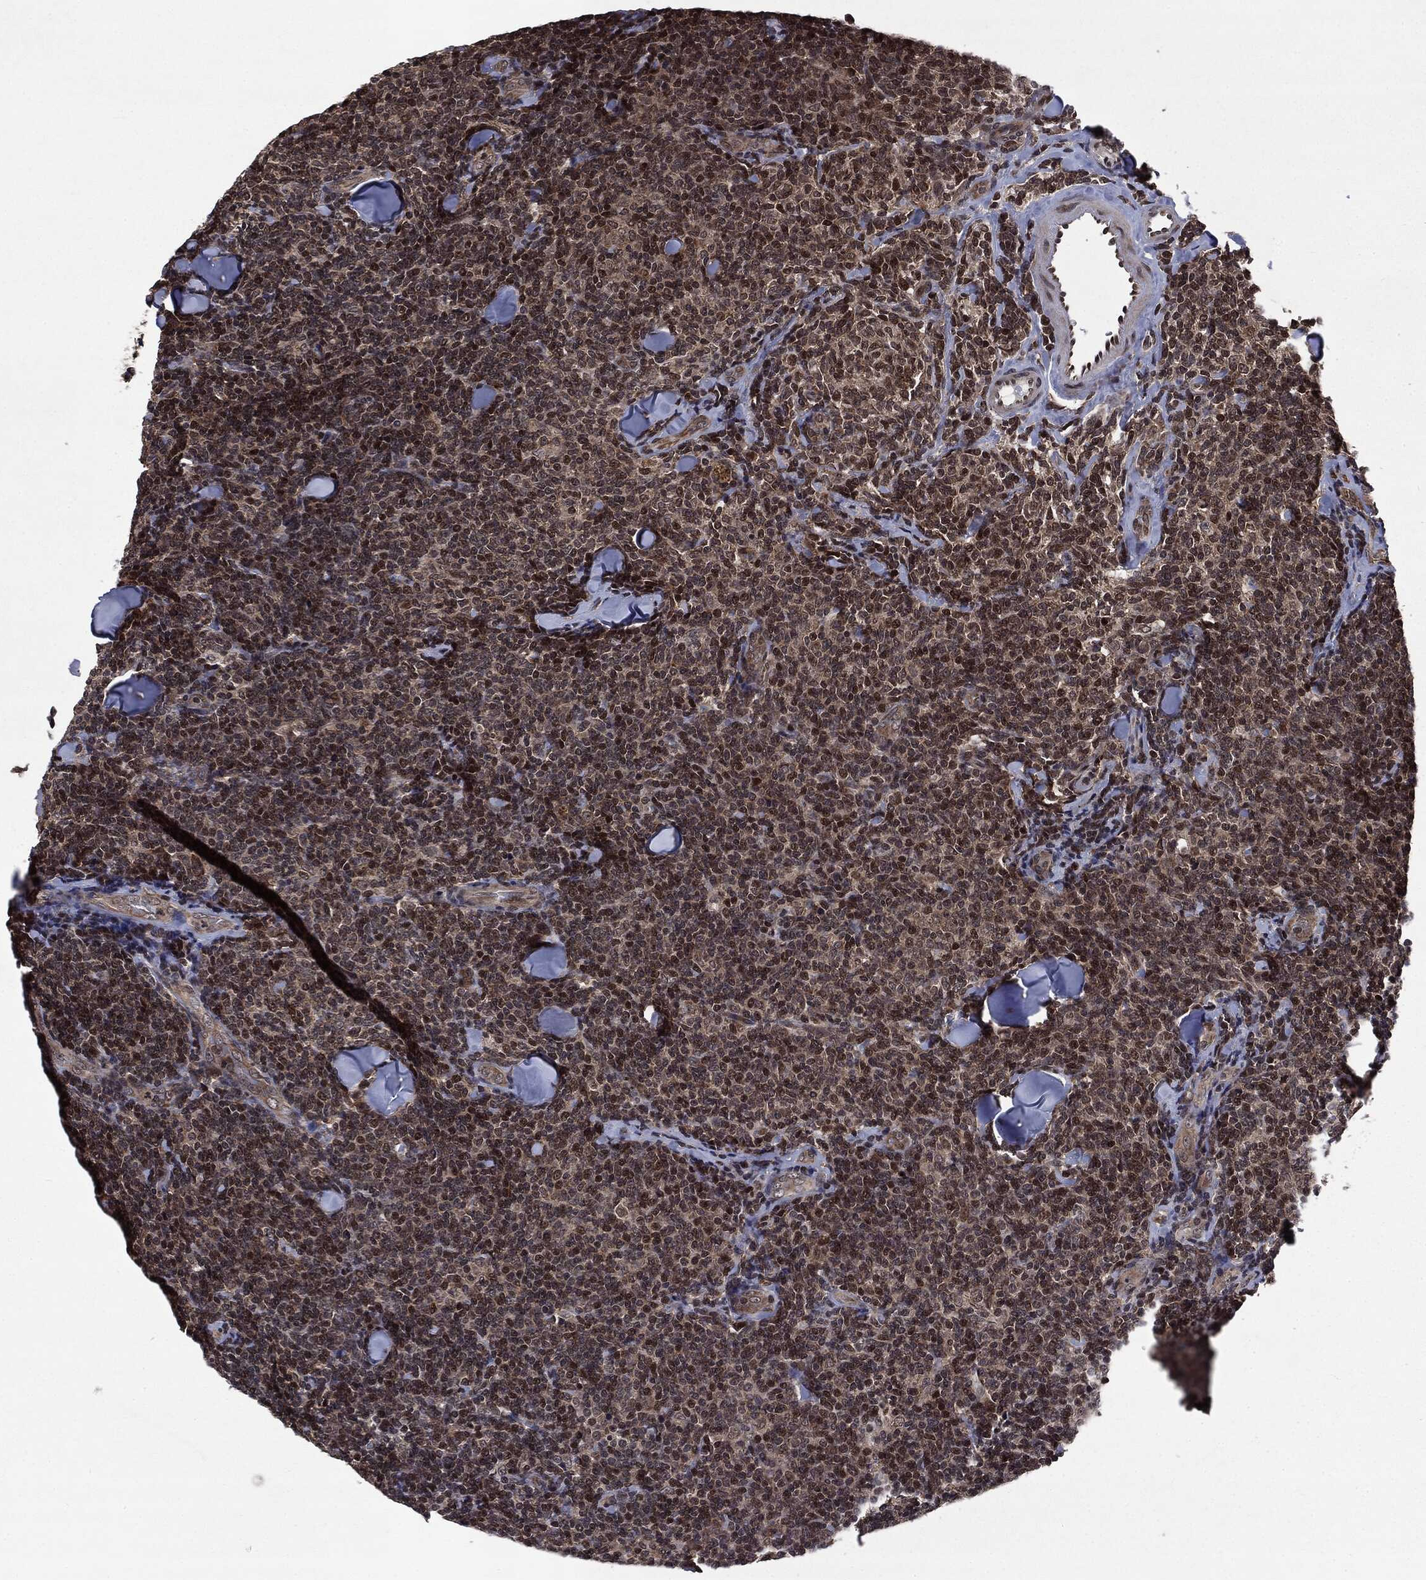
{"staining": {"intensity": "strong", "quantity": "25%-75%", "location": "nuclear"}, "tissue": "lymphoma", "cell_type": "Tumor cells", "image_type": "cancer", "snomed": [{"axis": "morphology", "description": "Malignant lymphoma, non-Hodgkin's type, Low grade"}, {"axis": "topography", "description": "Lymph node"}], "caption": "The histopathology image exhibits staining of lymphoma, revealing strong nuclear protein staining (brown color) within tumor cells.", "gene": "STAU2", "patient": {"sex": "female", "age": 56}}